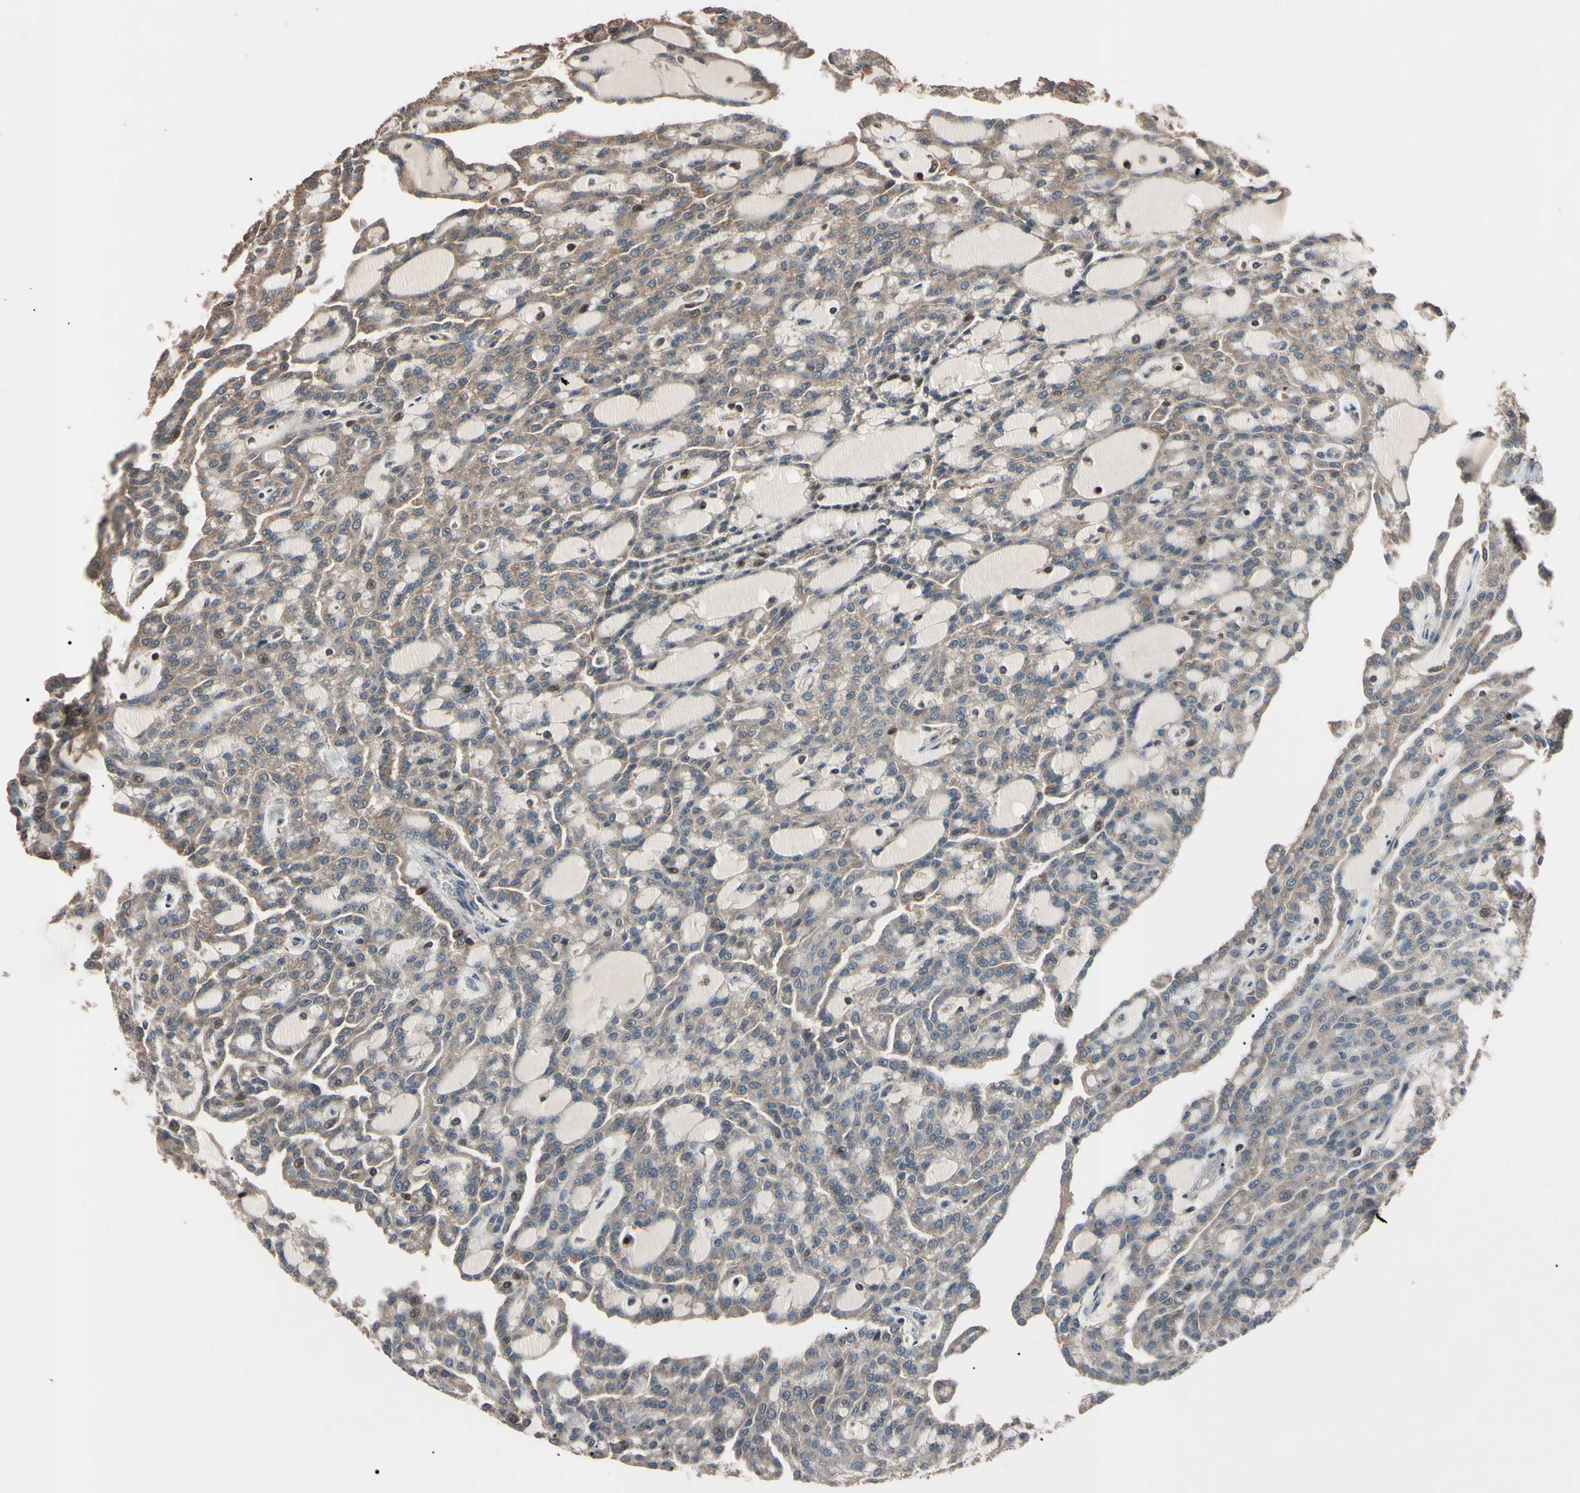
{"staining": {"intensity": "weak", "quantity": ">75%", "location": "cytoplasmic/membranous"}, "tissue": "renal cancer", "cell_type": "Tumor cells", "image_type": "cancer", "snomed": [{"axis": "morphology", "description": "Adenocarcinoma, NOS"}, {"axis": "topography", "description": "Kidney"}], "caption": "This photomicrograph exhibits immunohistochemistry (IHC) staining of renal adenocarcinoma, with low weak cytoplasmic/membranous expression in about >75% of tumor cells.", "gene": "TNFRSF1A", "patient": {"sex": "male", "age": 63}}